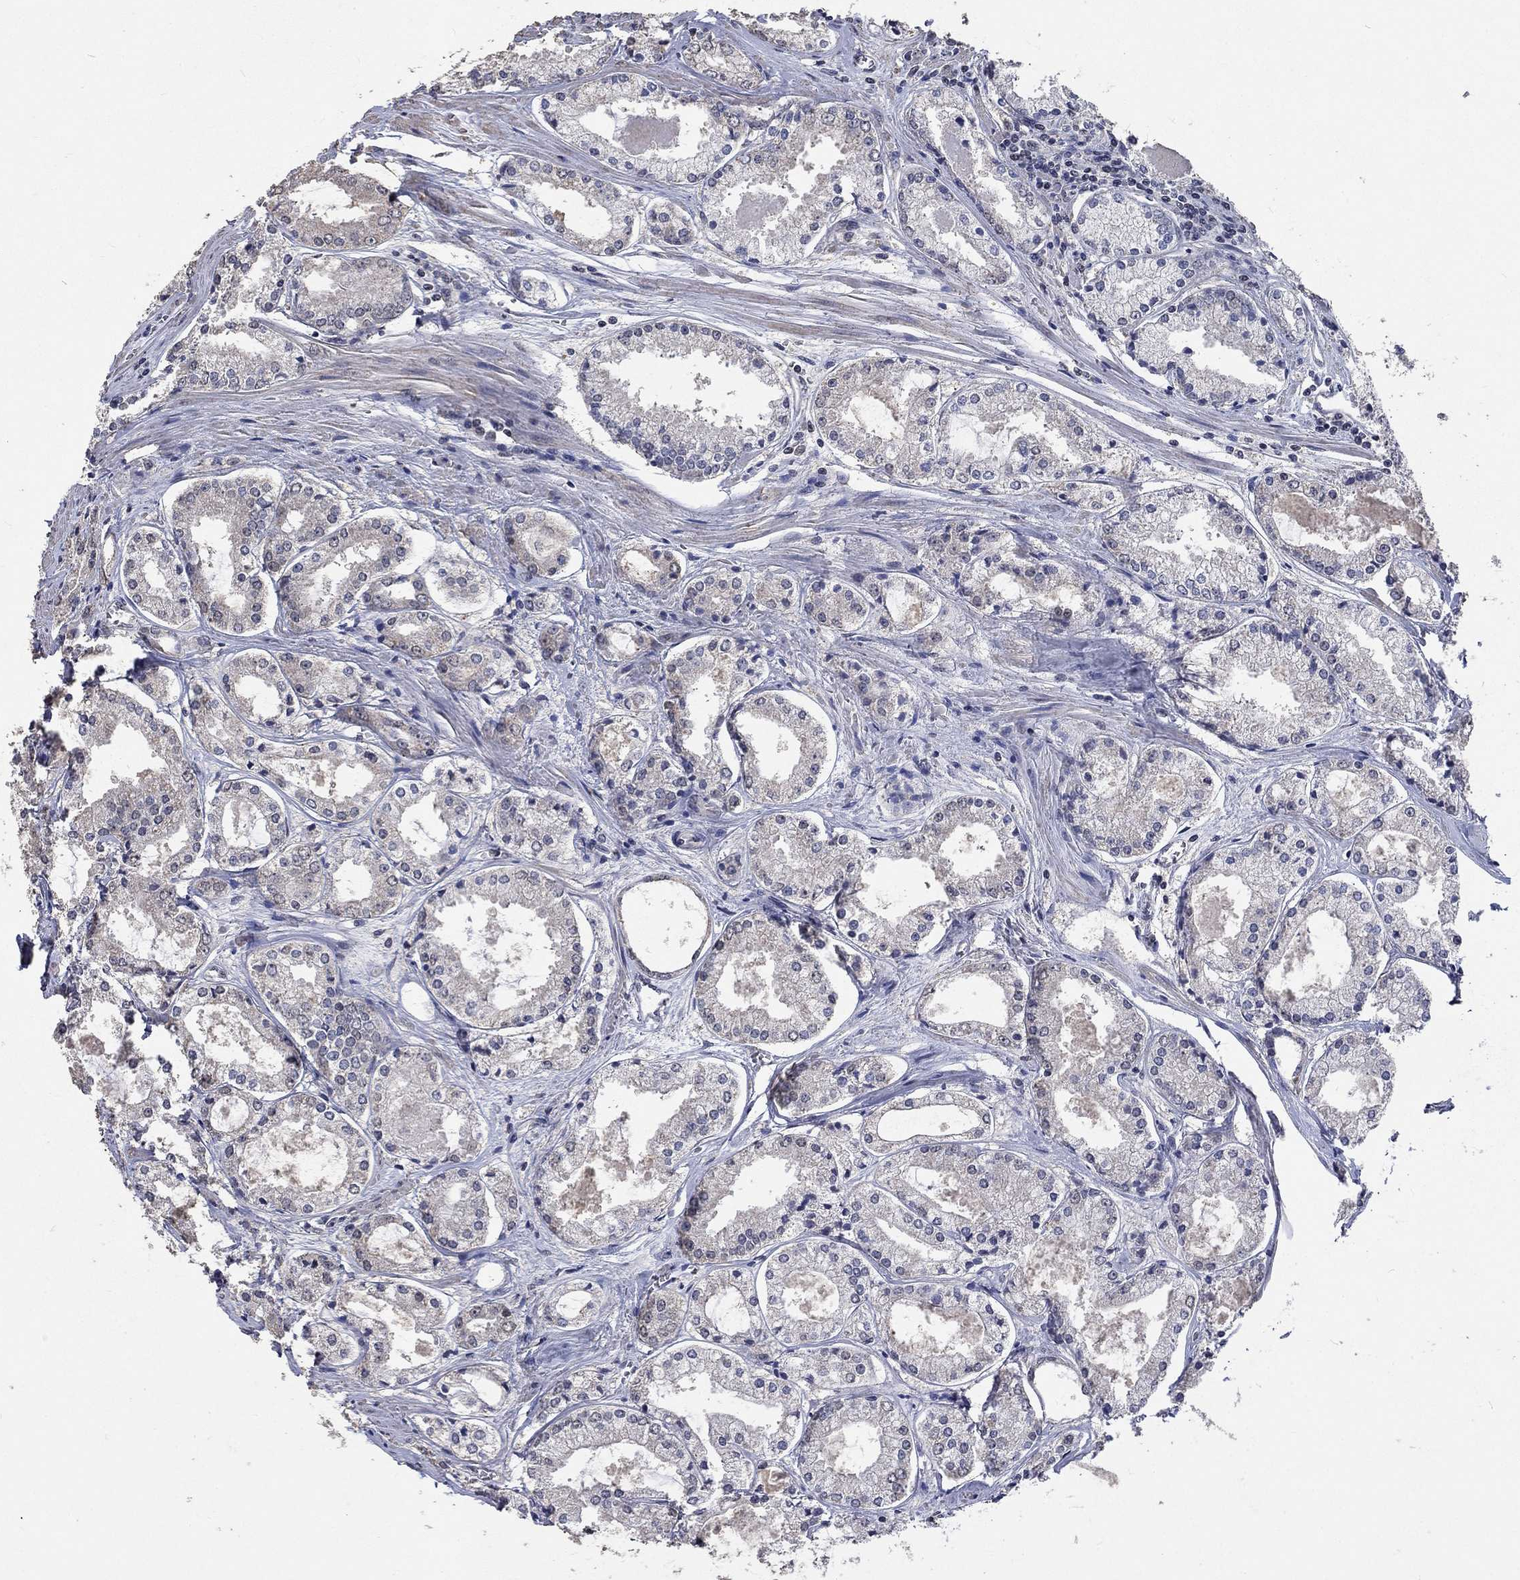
{"staining": {"intensity": "negative", "quantity": "none", "location": "none"}, "tissue": "prostate cancer", "cell_type": "Tumor cells", "image_type": "cancer", "snomed": [{"axis": "morphology", "description": "Adenocarcinoma, NOS"}, {"axis": "topography", "description": "Prostate"}], "caption": "A photomicrograph of prostate cancer (adenocarcinoma) stained for a protein displays no brown staining in tumor cells.", "gene": "SPATA33", "patient": {"sex": "male", "age": 72}}